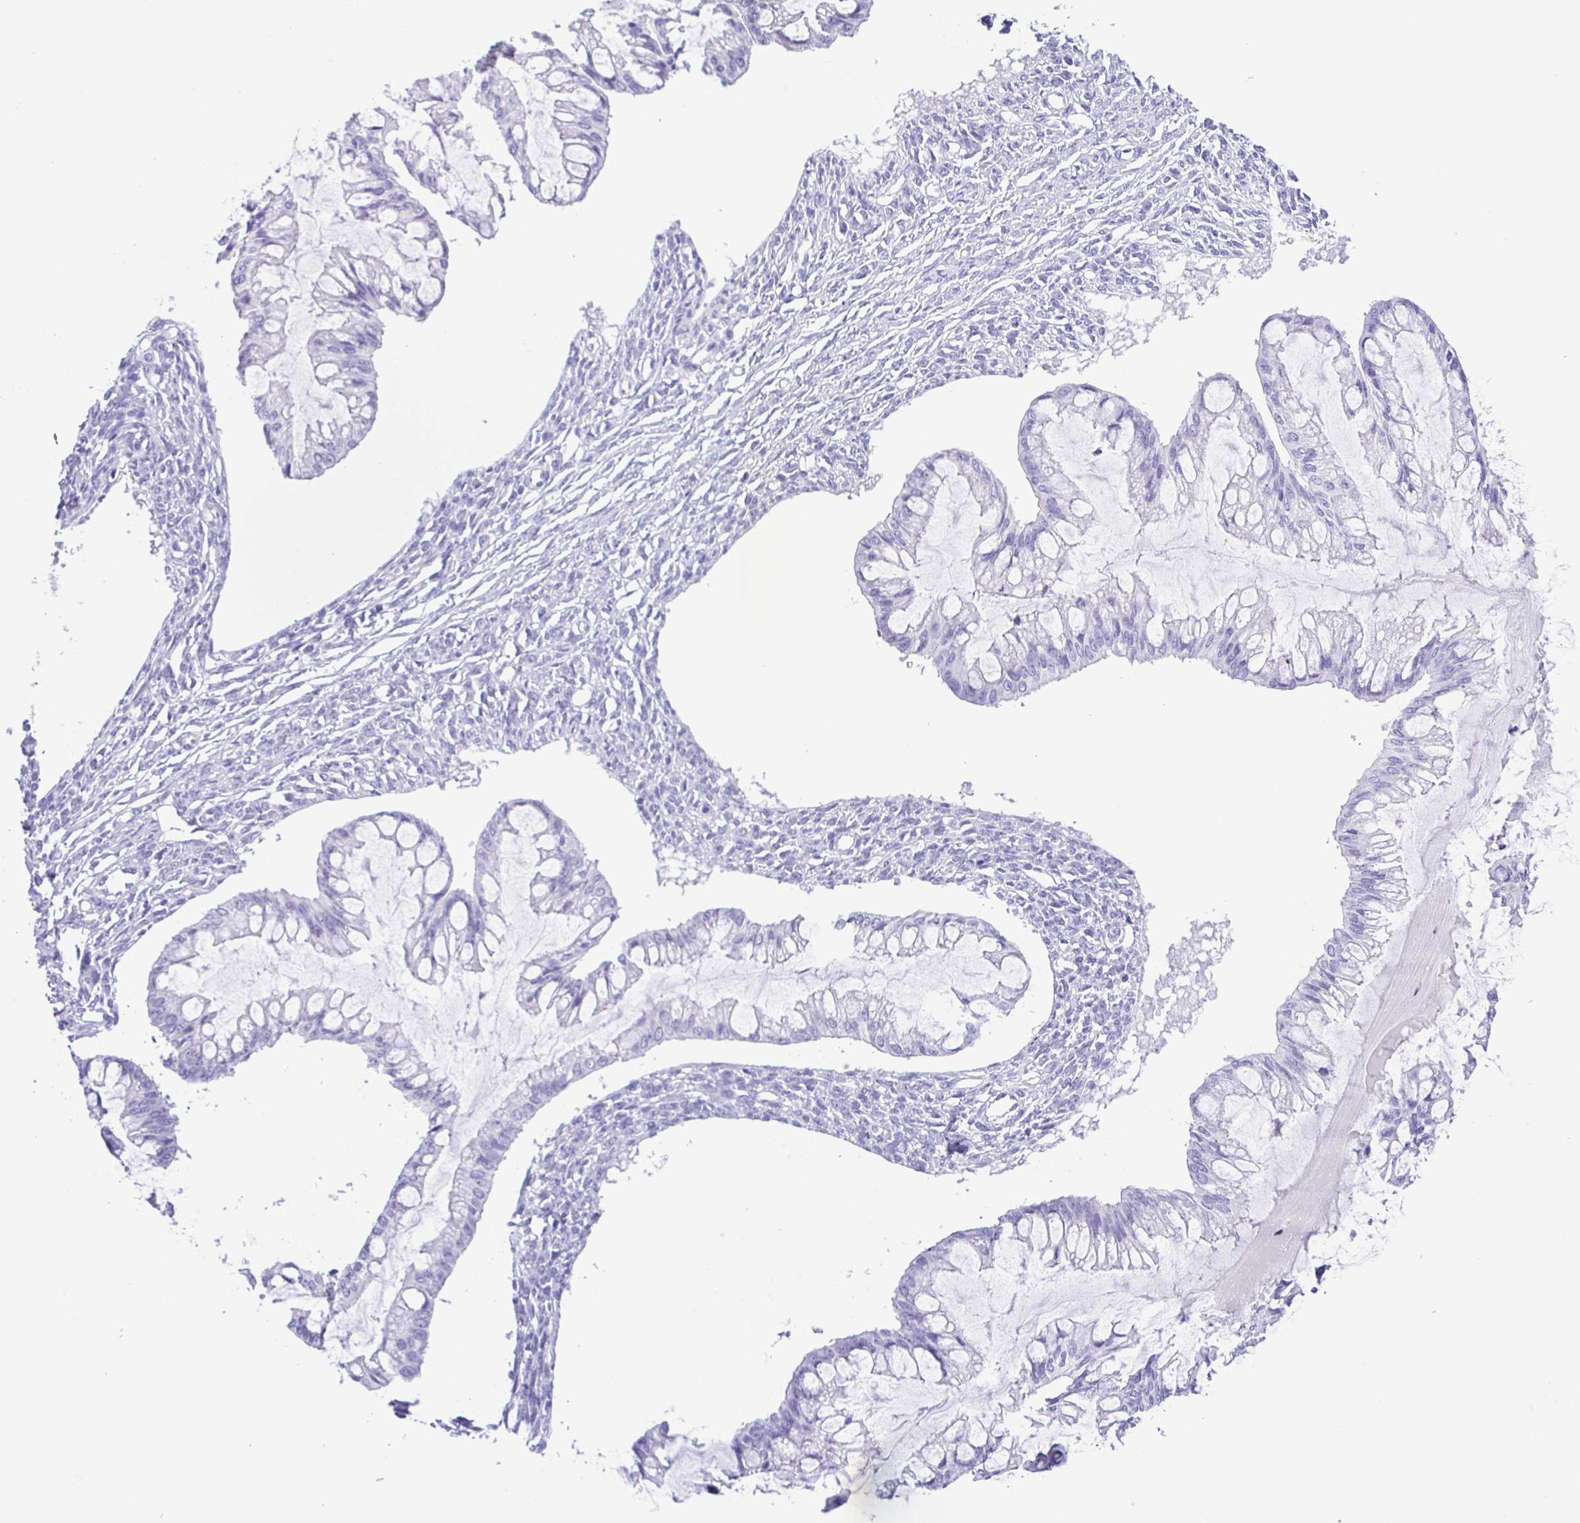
{"staining": {"intensity": "negative", "quantity": "none", "location": "none"}, "tissue": "ovarian cancer", "cell_type": "Tumor cells", "image_type": "cancer", "snomed": [{"axis": "morphology", "description": "Cystadenocarcinoma, mucinous, NOS"}, {"axis": "topography", "description": "Ovary"}], "caption": "This is a histopathology image of immunohistochemistry staining of ovarian cancer, which shows no staining in tumor cells.", "gene": "OVGP1", "patient": {"sex": "female", "age": 73}}